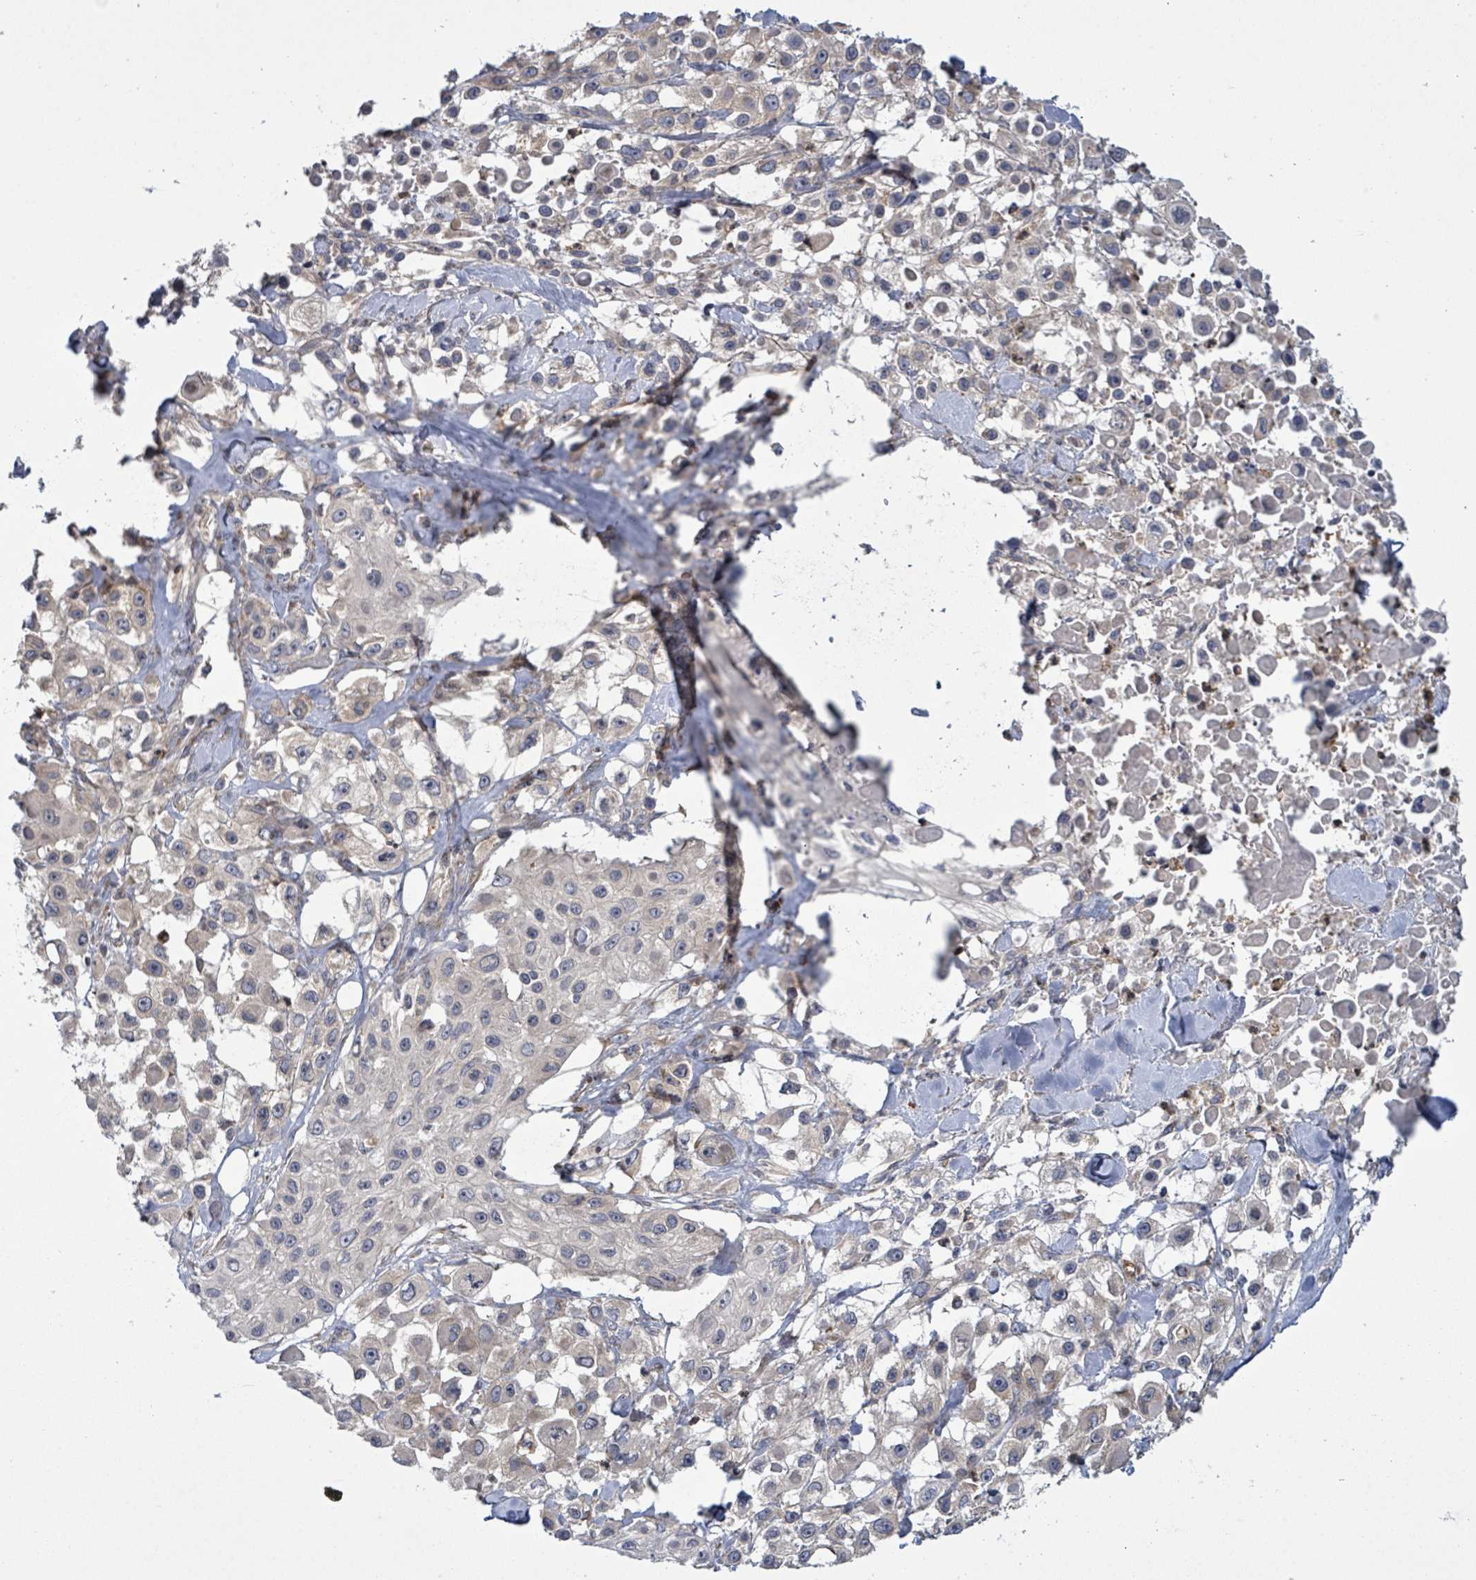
{"staining": {"intensity": "weak", "quantity": "<25%", "location": "cytoplasmic/membranous"}, "tissue": "skin cancer", "cell_type": "Tumor cells", "image_type": "cancer", "snomed": [{"axis": "morphology", "description": "Squamous cell carcinoma, NOS"}, {"axis": "topography", "description": "Skin"}], "caption": "A high-resolution histopathology image shows IHC staining of skin cancer, which demonstrates no significant staining in tumor cells.", "gene": "SERPINE3", "patient": {"sex": "male", "age": 63}}